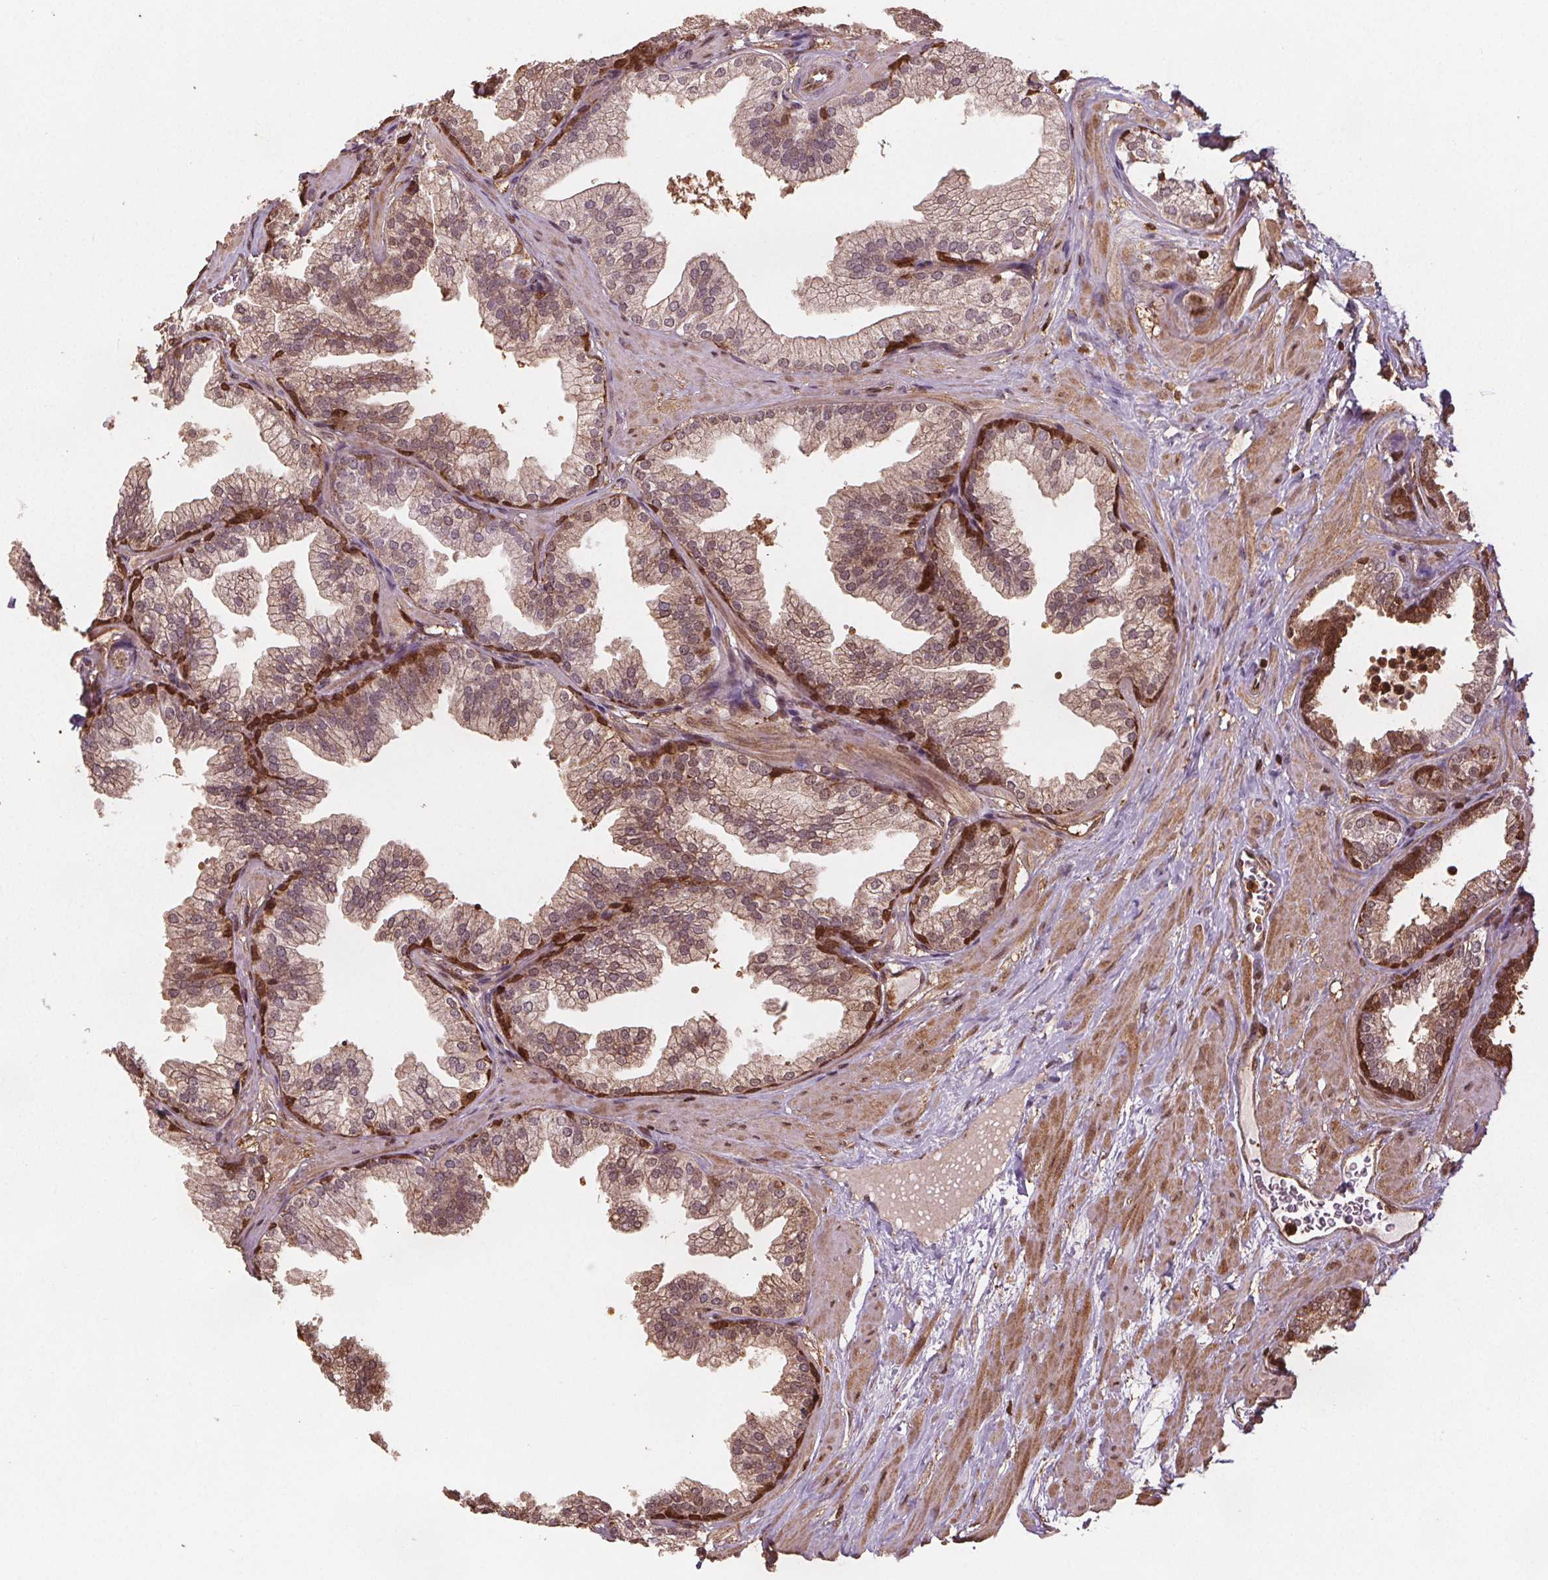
{"staining": {"intensity": "strong", "quantity": "<25%", "location": "cytoplasmic/membranous,nuclear"}, "tissue": "prostate", "cell_type": "Glandular cells", "image_type": "normal", "snomed": [{"axis": "morphology", "description": "Normal tissue, NOS"}, {"axis": "topography", "description": "Prostate"}], "caption": "Normal prostate demonstrates strong cytoplasmic/membranous,nuclear expression in about <25% of glandular cells.", "gene": "ENO1", "patient": {"sex": "male", "age": 37}}